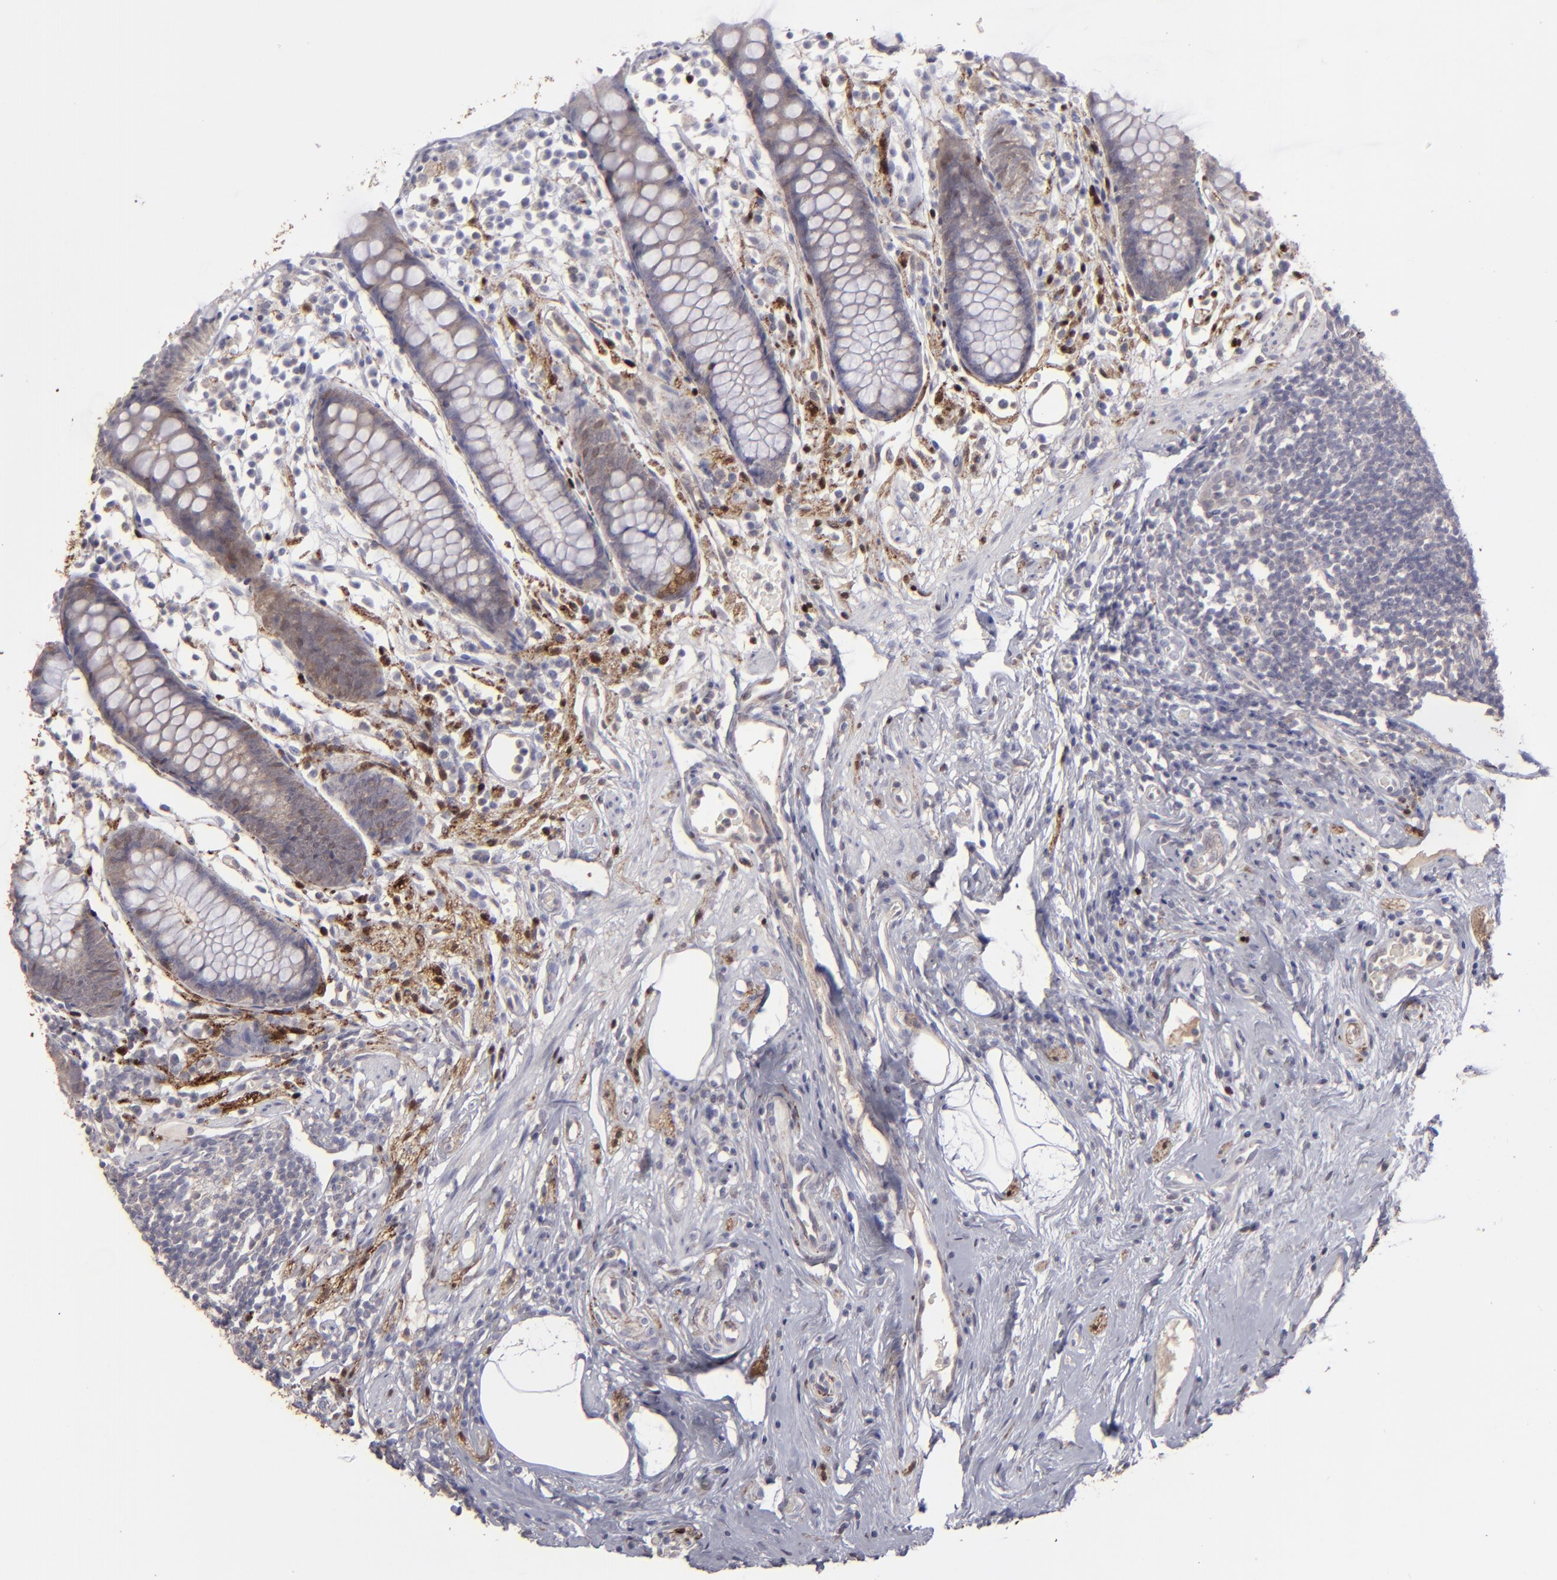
{"staining": {"intensity": "weak", "quantity": "25%-75%", "location": "cytoplasmic/membranous"}, "tissue": "appendix", "cell_type": "Glandular cells", "image_type": "normal", "snomed": [{"axis": "morphology", "description": "Normal tissue, NOS"}, {"axis": "topography", "description": "Appendix"}], "caption": "Approximately 25%-75% of glandular cells in normal human appendix reveal weak cytoplasmic/membranous protein expression as visualized by brown immunohistochemical staining.", "gene": "SEMA3G", "patient": {"sex": "male", "age": 38}}